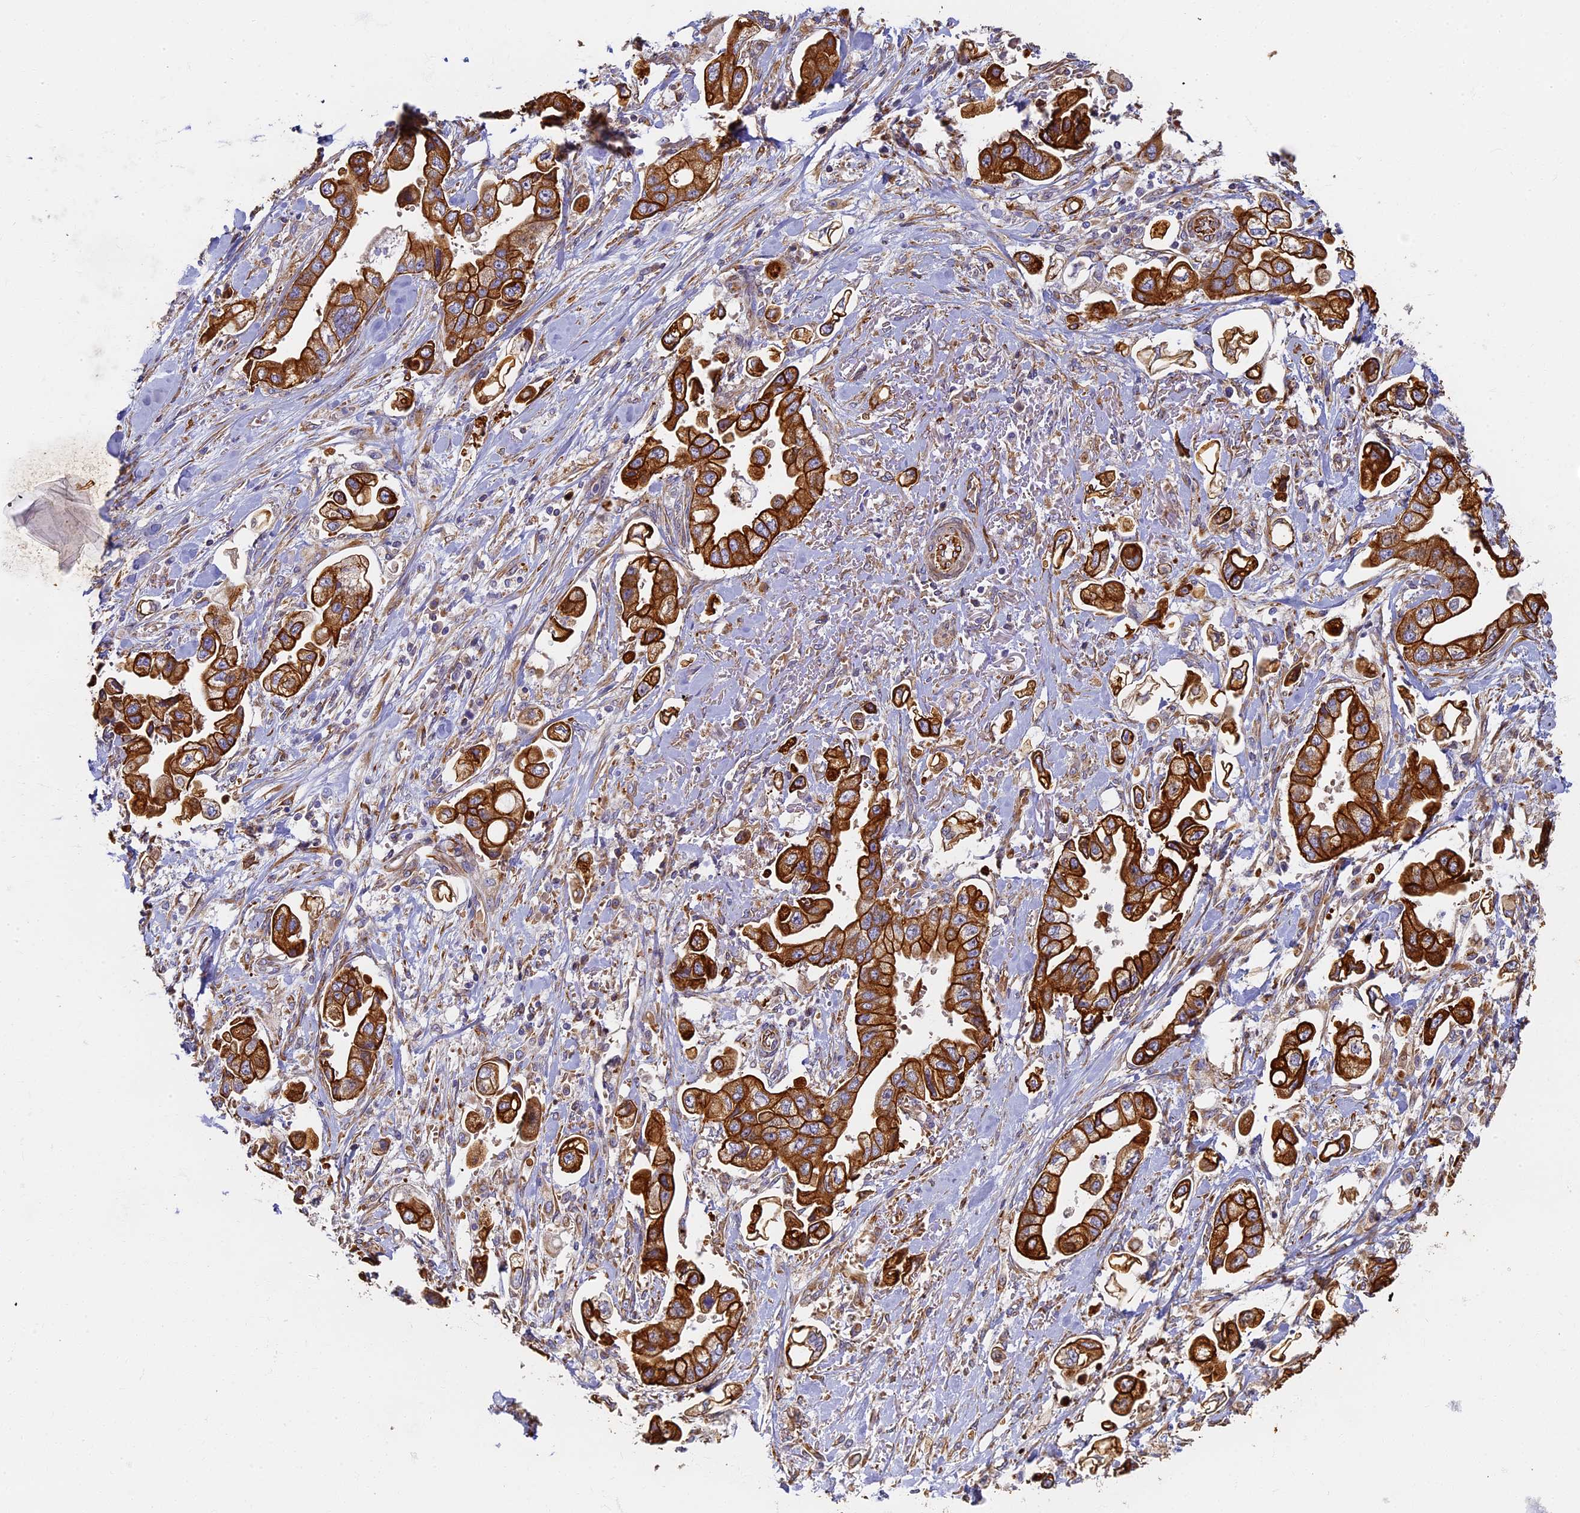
{"staining": {"intensity": "strong", "quantity": ">75%", "location": "cytoplasmic/membranous"}, "tissue": "stomach cancer", "cell_type": "Tumor cells", "image_type": "cancer", "snomed": [{"axis": "morphology", "description": "Adenocarcinoma, NOS"}, {"axis": "topography", "description": "Stomach"}], "caption": "Immunohistochemistry (IHC) of human stomach cancer (adenocarcinoma) demonstrates high levels of strong cytoplasmic/membranous staining in about >75% of tumor cells.", "gene": "LRRC57", "patient": {"sex": "male", "age": 62}}